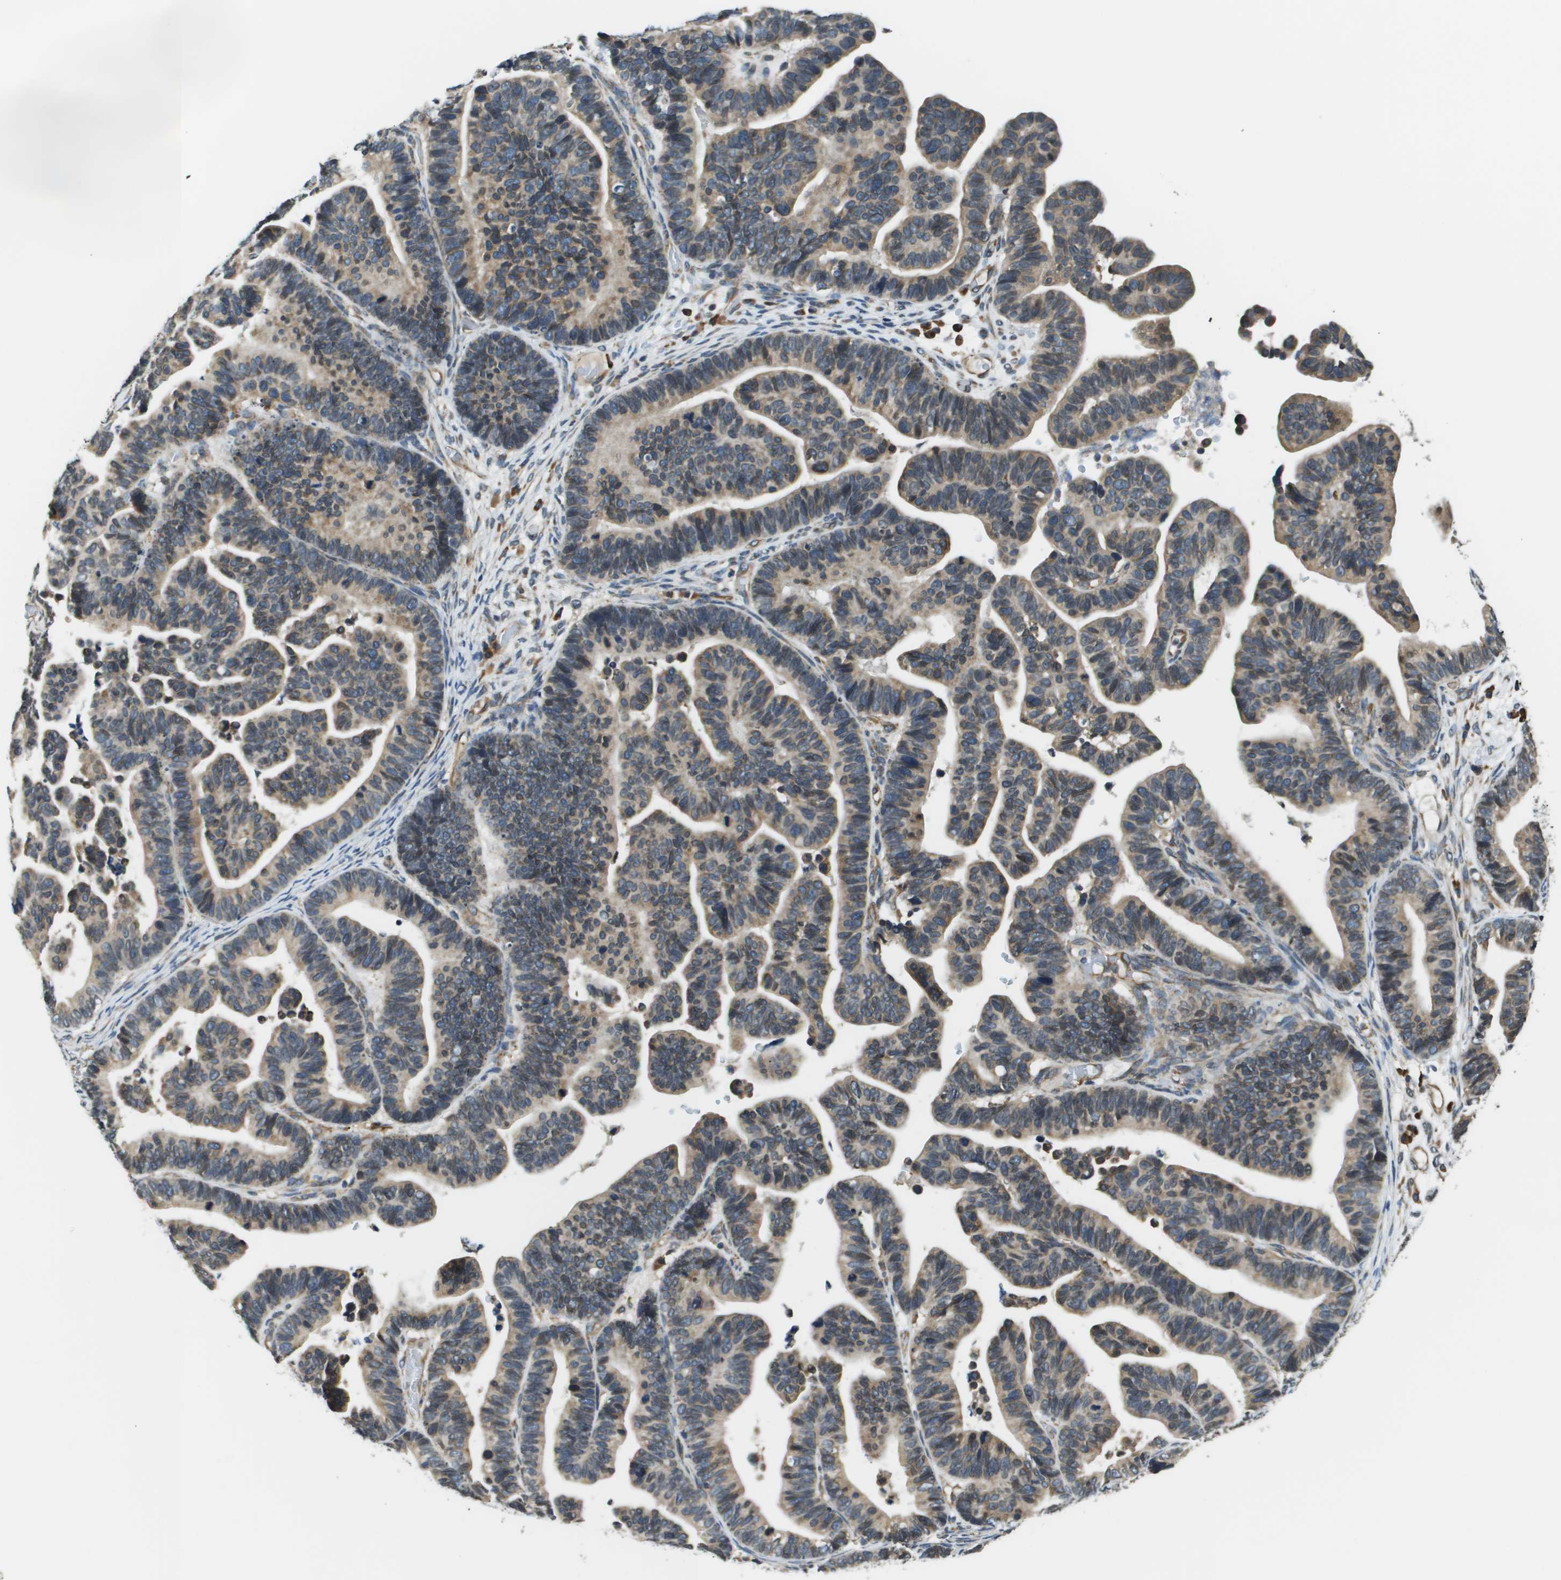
{"staining": {"intensity": "weak", "quantity": ">75%", "location": "cytoplasmic/membranous"}, "tissue": "ovarian cancer", "cell_type": "Tumor cells", "image_type": "cancer", "snomed": [{"axis": "morphology", "description": "Cystadenocarcinoma, serous, NOS"}, {"axis": "topography", "description": "Ovary"}], "caption": "This photomicrograph reveals IHC staining of human ovarian serous cystadenocarcinoma, with low weak cytoplasmic/membranous positivity in about >75% of tumor cells.", "gene": "SEC62", "patient": {"sex": "female", "age": 56}}